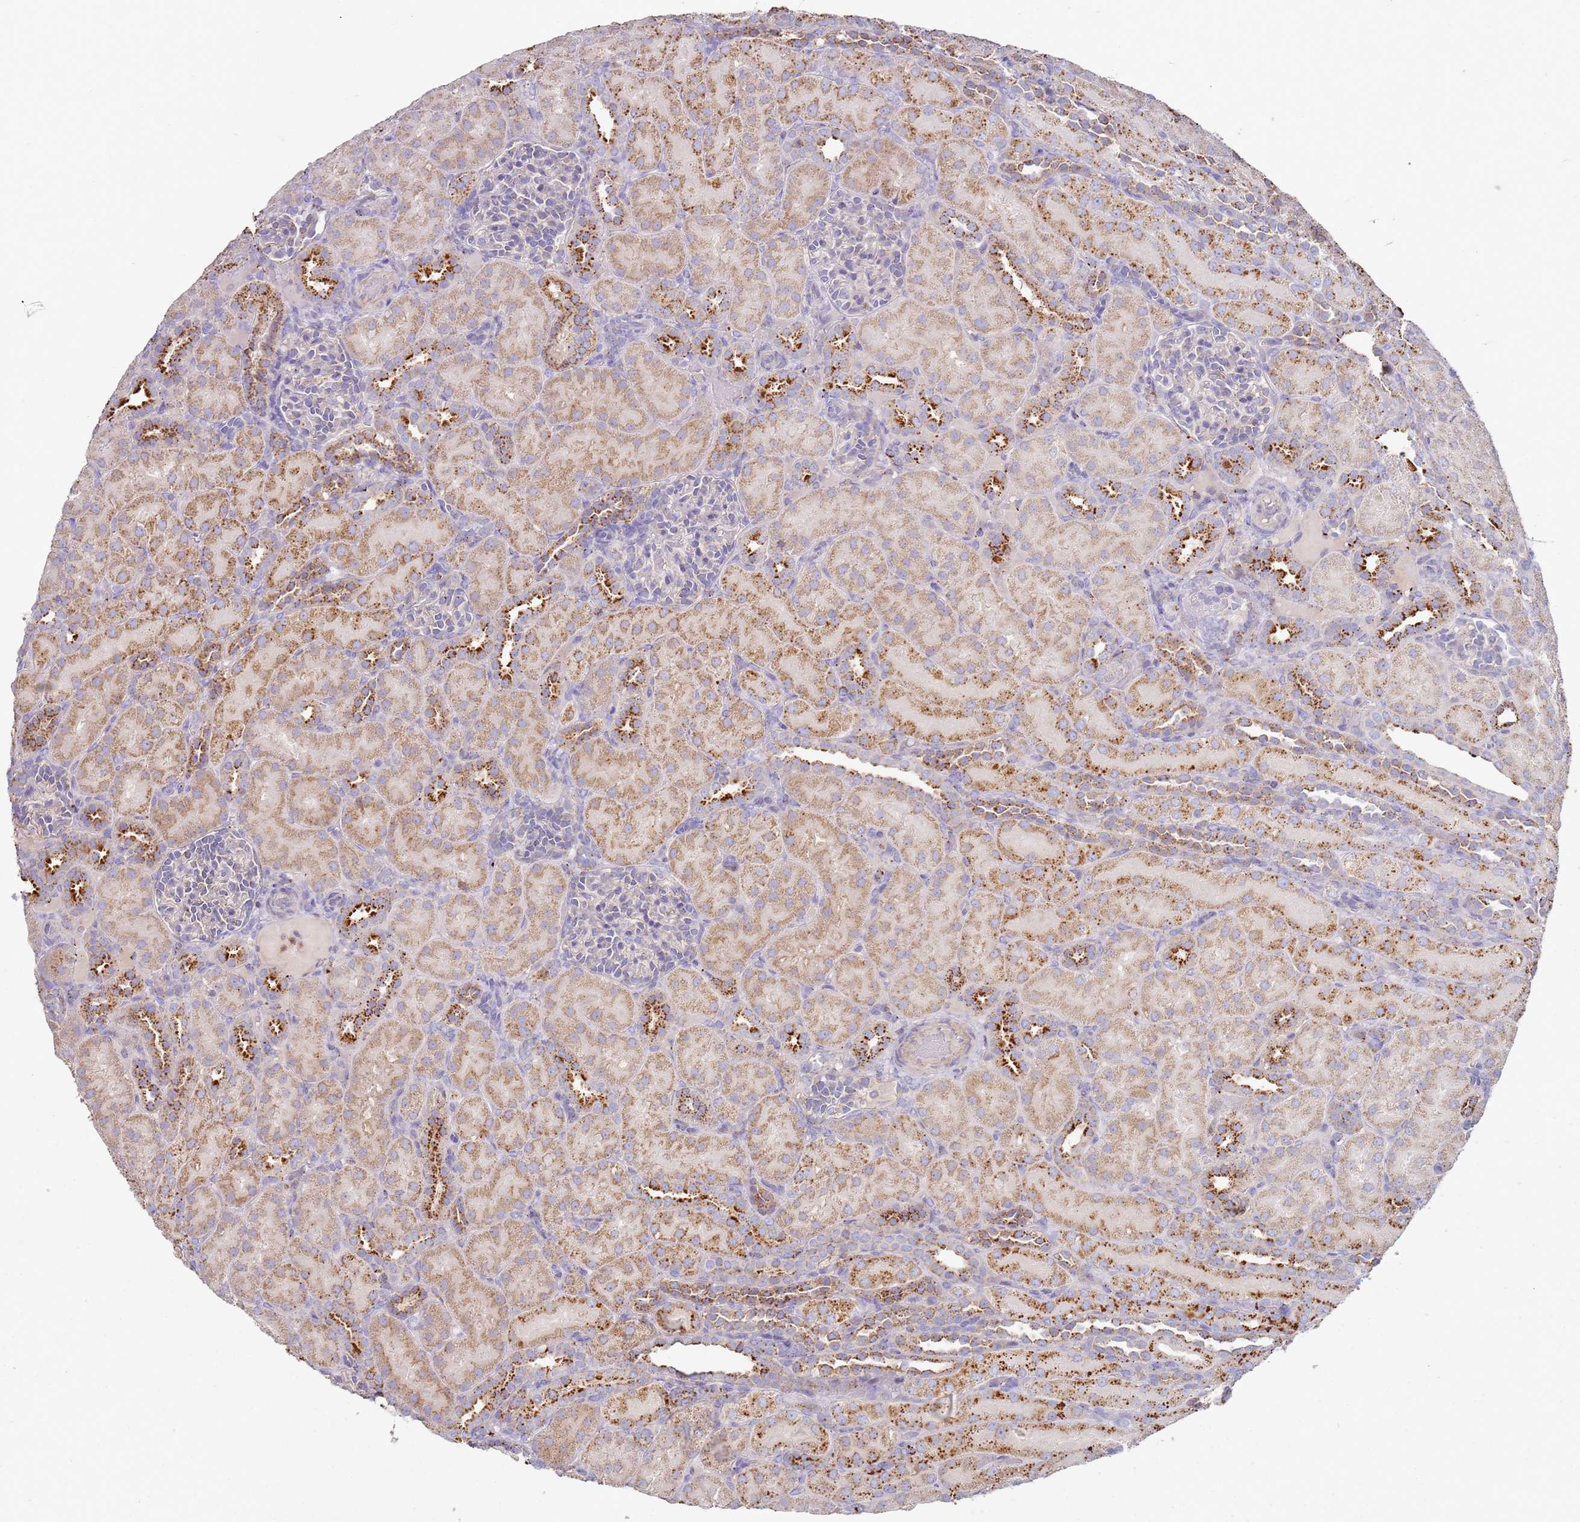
{"staining": {"intensity": "moderate", "quantity": "<25%", "location": "cytoplasmic/membranous"}, "tissue": "kidney", "cell_type": "Cells in glomeruli", "image_type": "normal", "snomed": [{"axis": "morphology", "description": "Normal tissue, NOS"}, {"axis": "topography", "description": "Kidney"}], "caption": "Moderate cytoplasmic/membranous protein positivity is appreciated in about <25% of cells in glomeruli in kidney.", "gene": "TMEM229B", "patient": {"sex": "male", "age": 1}}